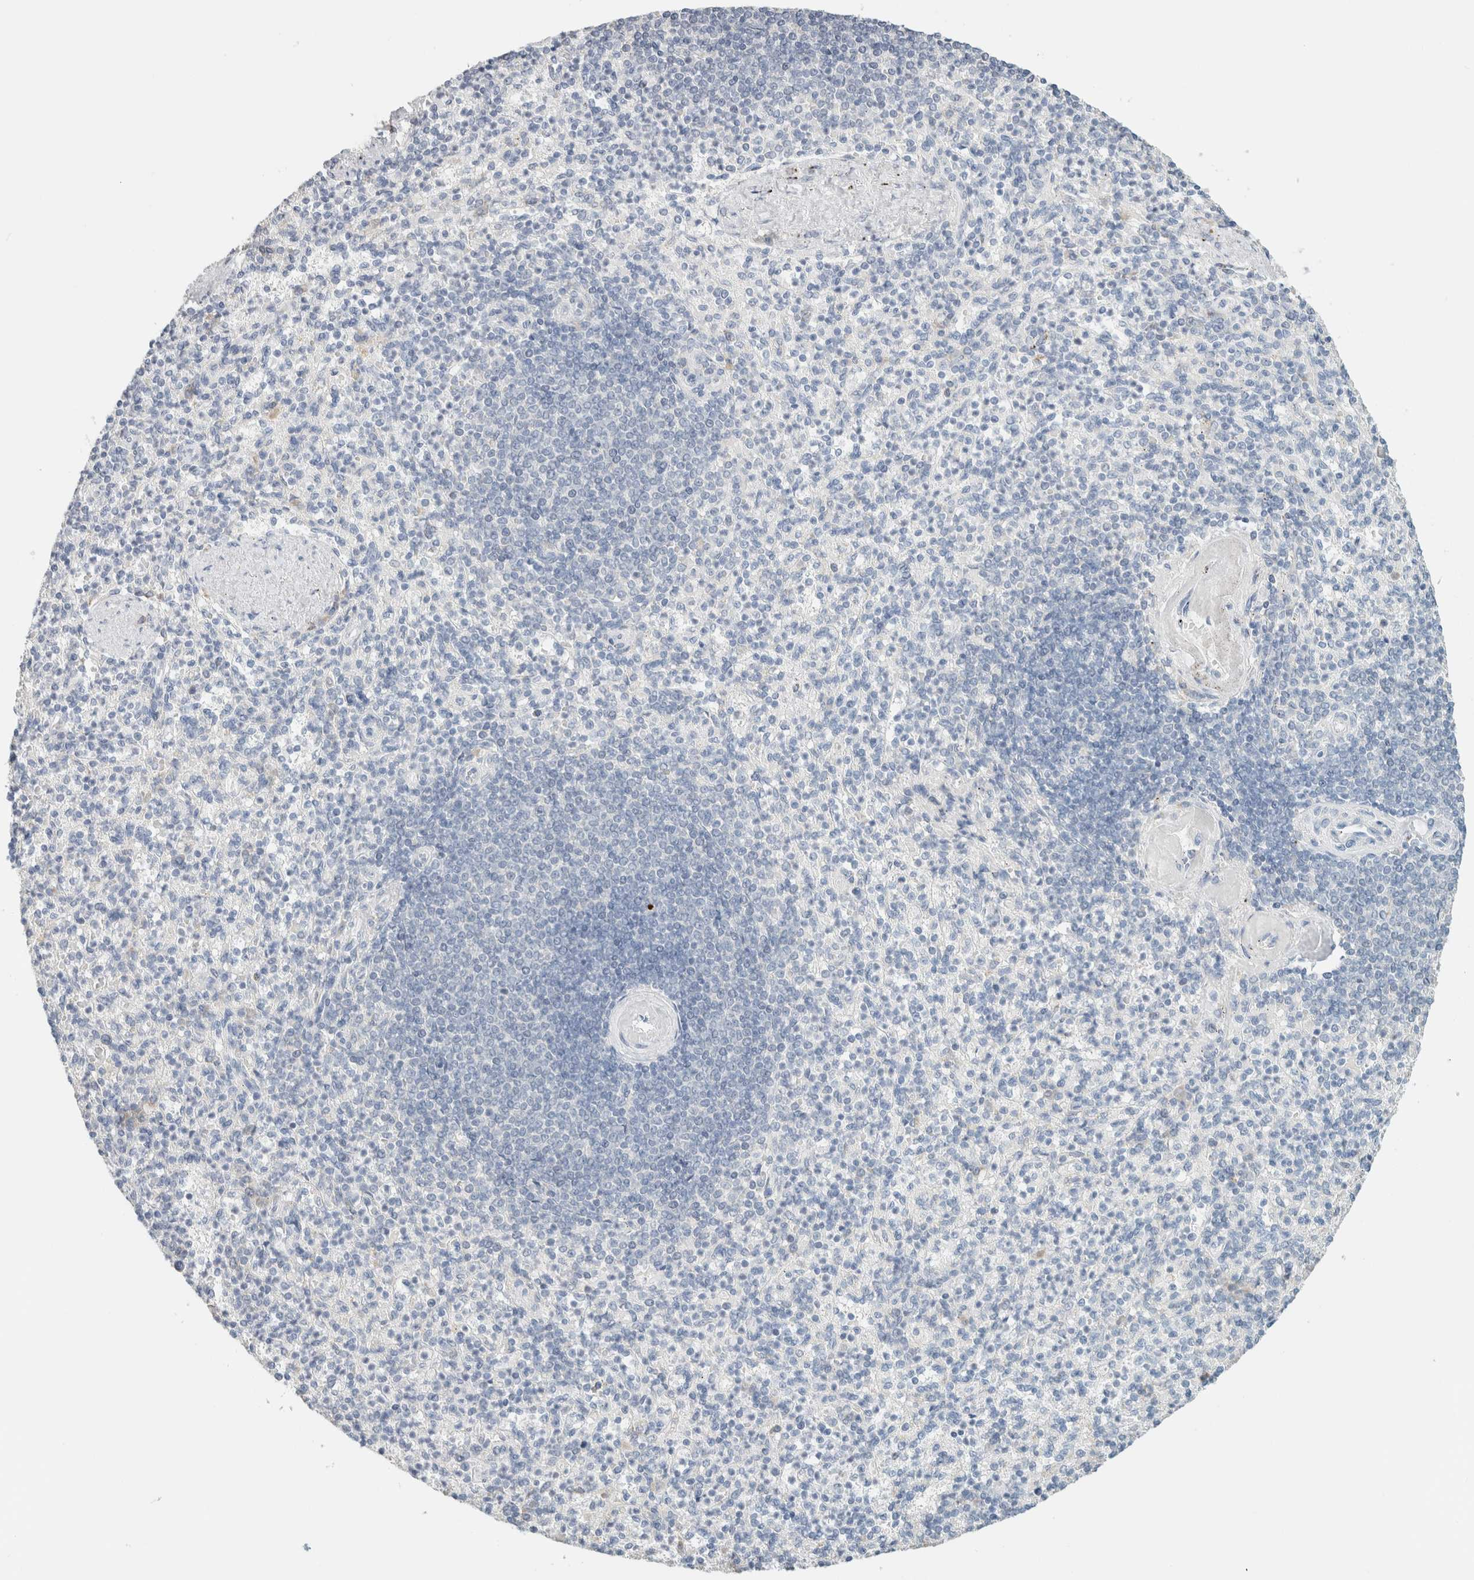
{"staining": {"intensity": "negative", "quantity": "none", "location": "none"}, "tissue": "spleen", "cell_type": "Cells in red pulp", "image_type": "normal", "snomed": [{"axis": "morphology", "description": "Normal tissue, NOS"}, {"axis": "topography", "description": "Spleen"}], "caption": "There is no significant expression in cells in red pulp of spleen. (DAB IHC with hematoxylin counter stain).", "gene": "NEFM", "patient": {"sex": "female", "age": 74}}